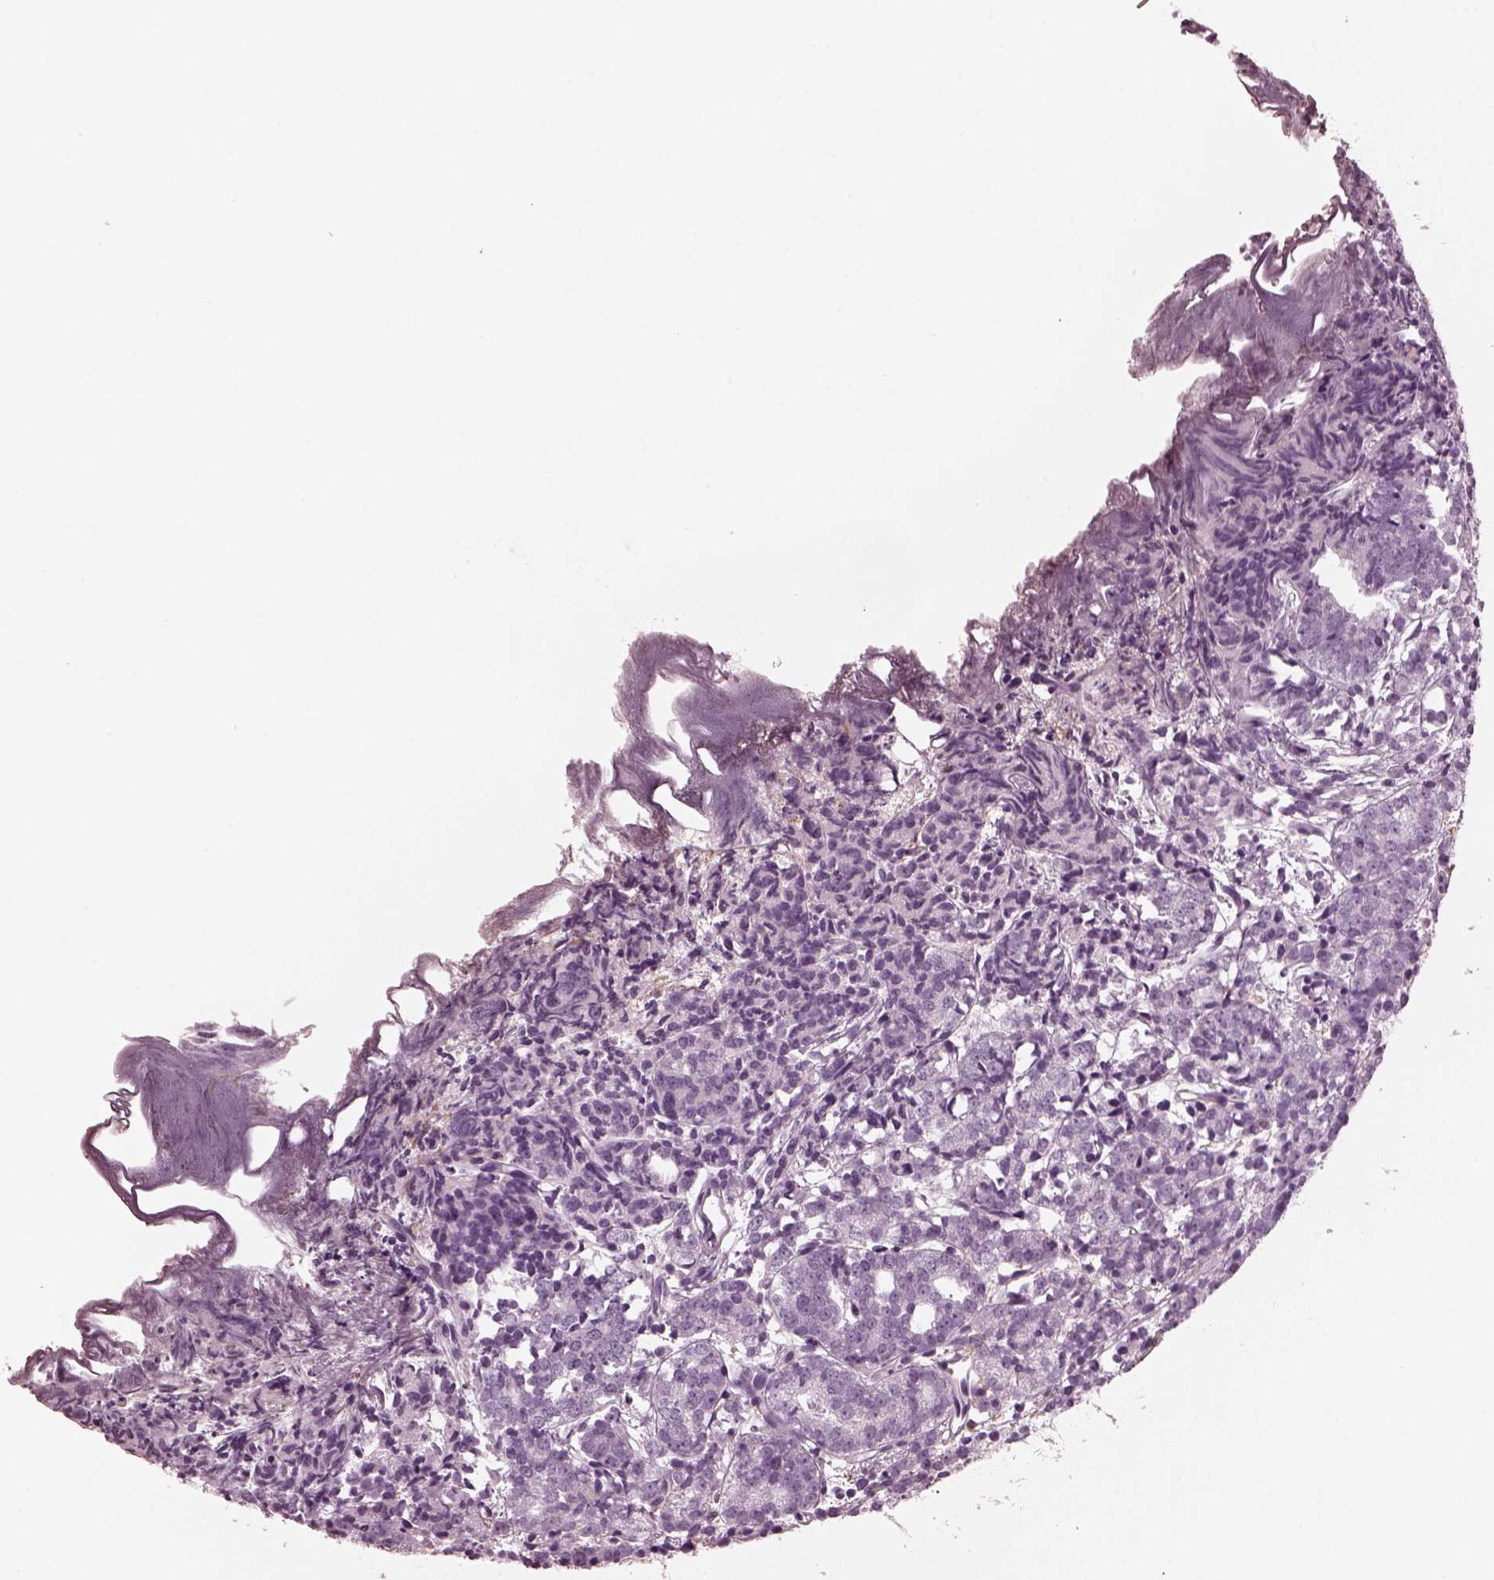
{"staining": {"intensity": "negative", "quantity": "none", "location": "none"}, "tissue": "prostate cancer", "cell_type": "Tumor cells", "image_type": "cancer", "snomed": [{"axis": "morphology", "description": "Adenocarcinoma, High grade"}, {"axis": "topography", "description": "Prostate"}], "caption": "The photomicrograph displays no significant staining in tumor cells of prostate cancer (adenocarcinoma (high-grade)).", "gene": "CGA", "patient": {"sex": "male", "age": 53}}